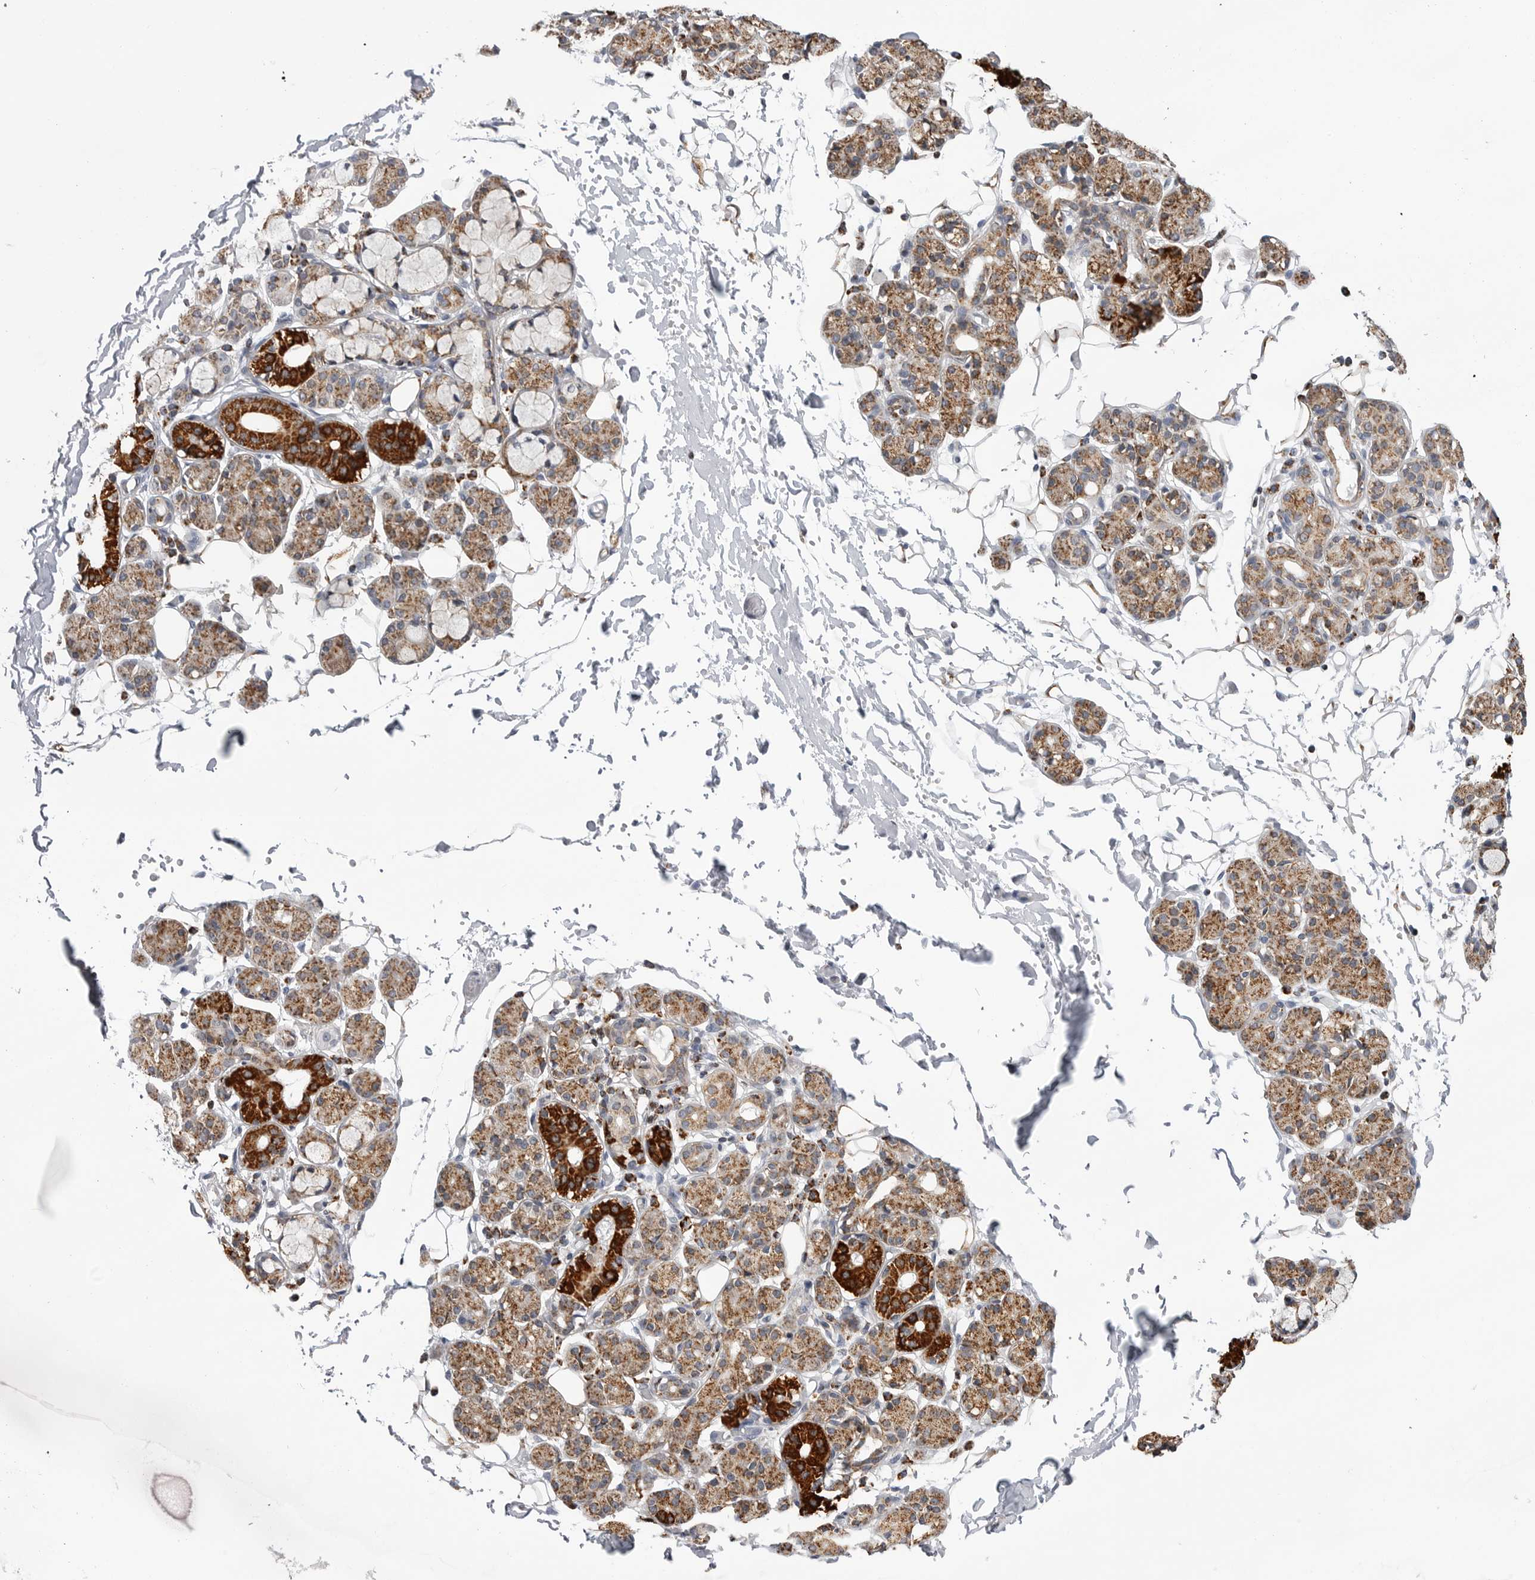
{"staining": {"intensity": "strong", "quantity": "25%-75%", "location": "cytoplasmic/membranous"}, "tissue": "salivary gland", "cell_type": "Glandular cells", "image_type": "normal", "snomed": [{"axis": "morphology", "description": "Normal tissue, NOS"}, {"axis": "topography", "description": "Salivary gland"}], "caption": "A micrograph of salivary gland stained for a protein exhibits strong cytoplasmic/membranous brown staining in glandular cells.", "gene": "COX5A", "patient": {"sex": "male", "age": 63}}